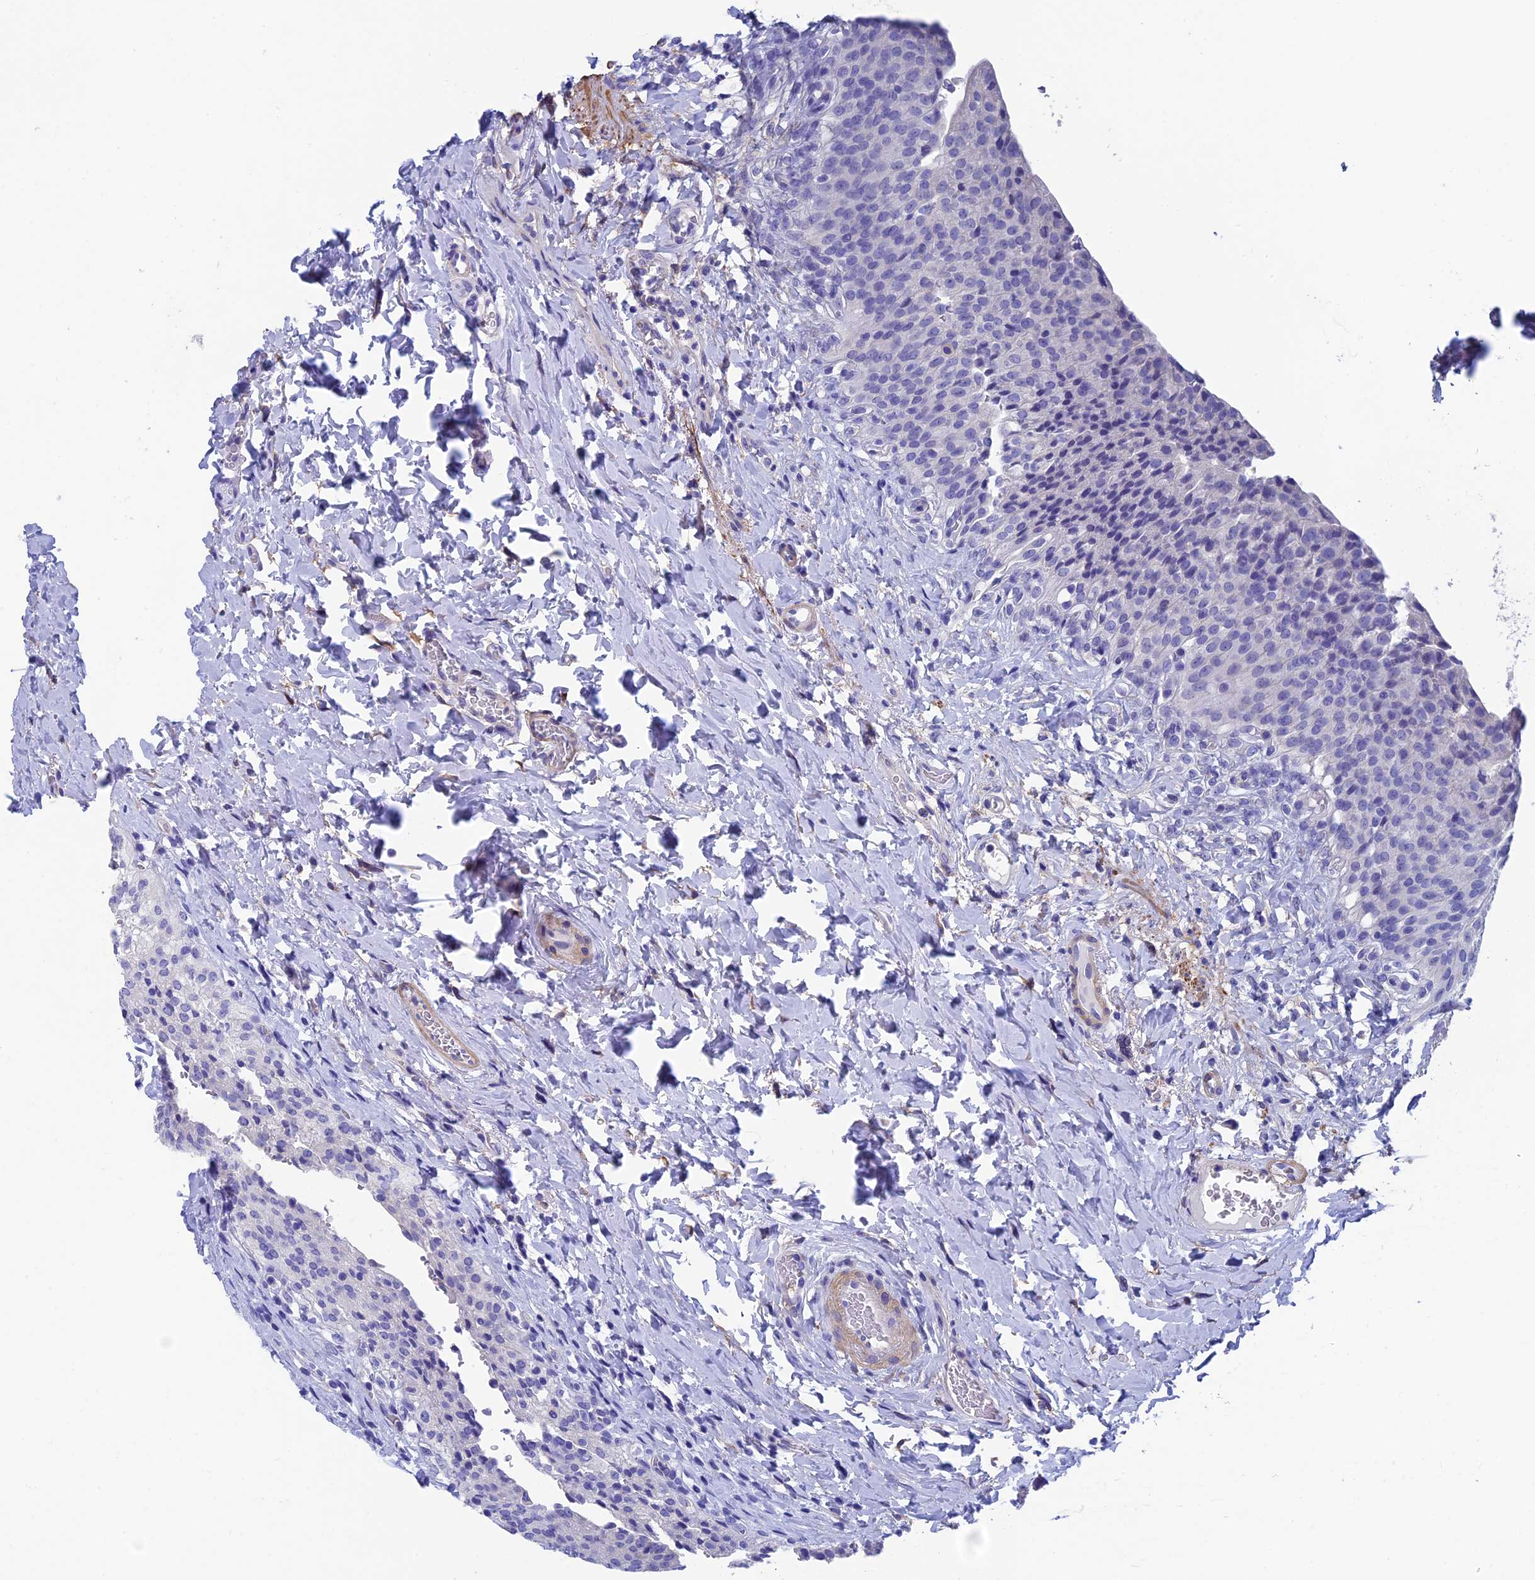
{"staining": {"intensity": "negative", "quantity": "none", "location": "none"}, "tissue": "urinary bladder", "cell_type": "Urothelial cells", "image_type": "normal", "snomed": [{"axis": "morphology", "description": "Normal tissue, NOS"}, {"axis": "morphology", "description": "Inflammation, NOS"}, {"axis": "topography", "description": "Urinary bladder"}], "caption": "High power microscopy image of an immunohistochemistry (IHC) histopathology image of benign urinary bladder, revealing no significant expression in urothelial cells.", "gene": "ADH7", "patient": {"sex": "male", "age": 64}}